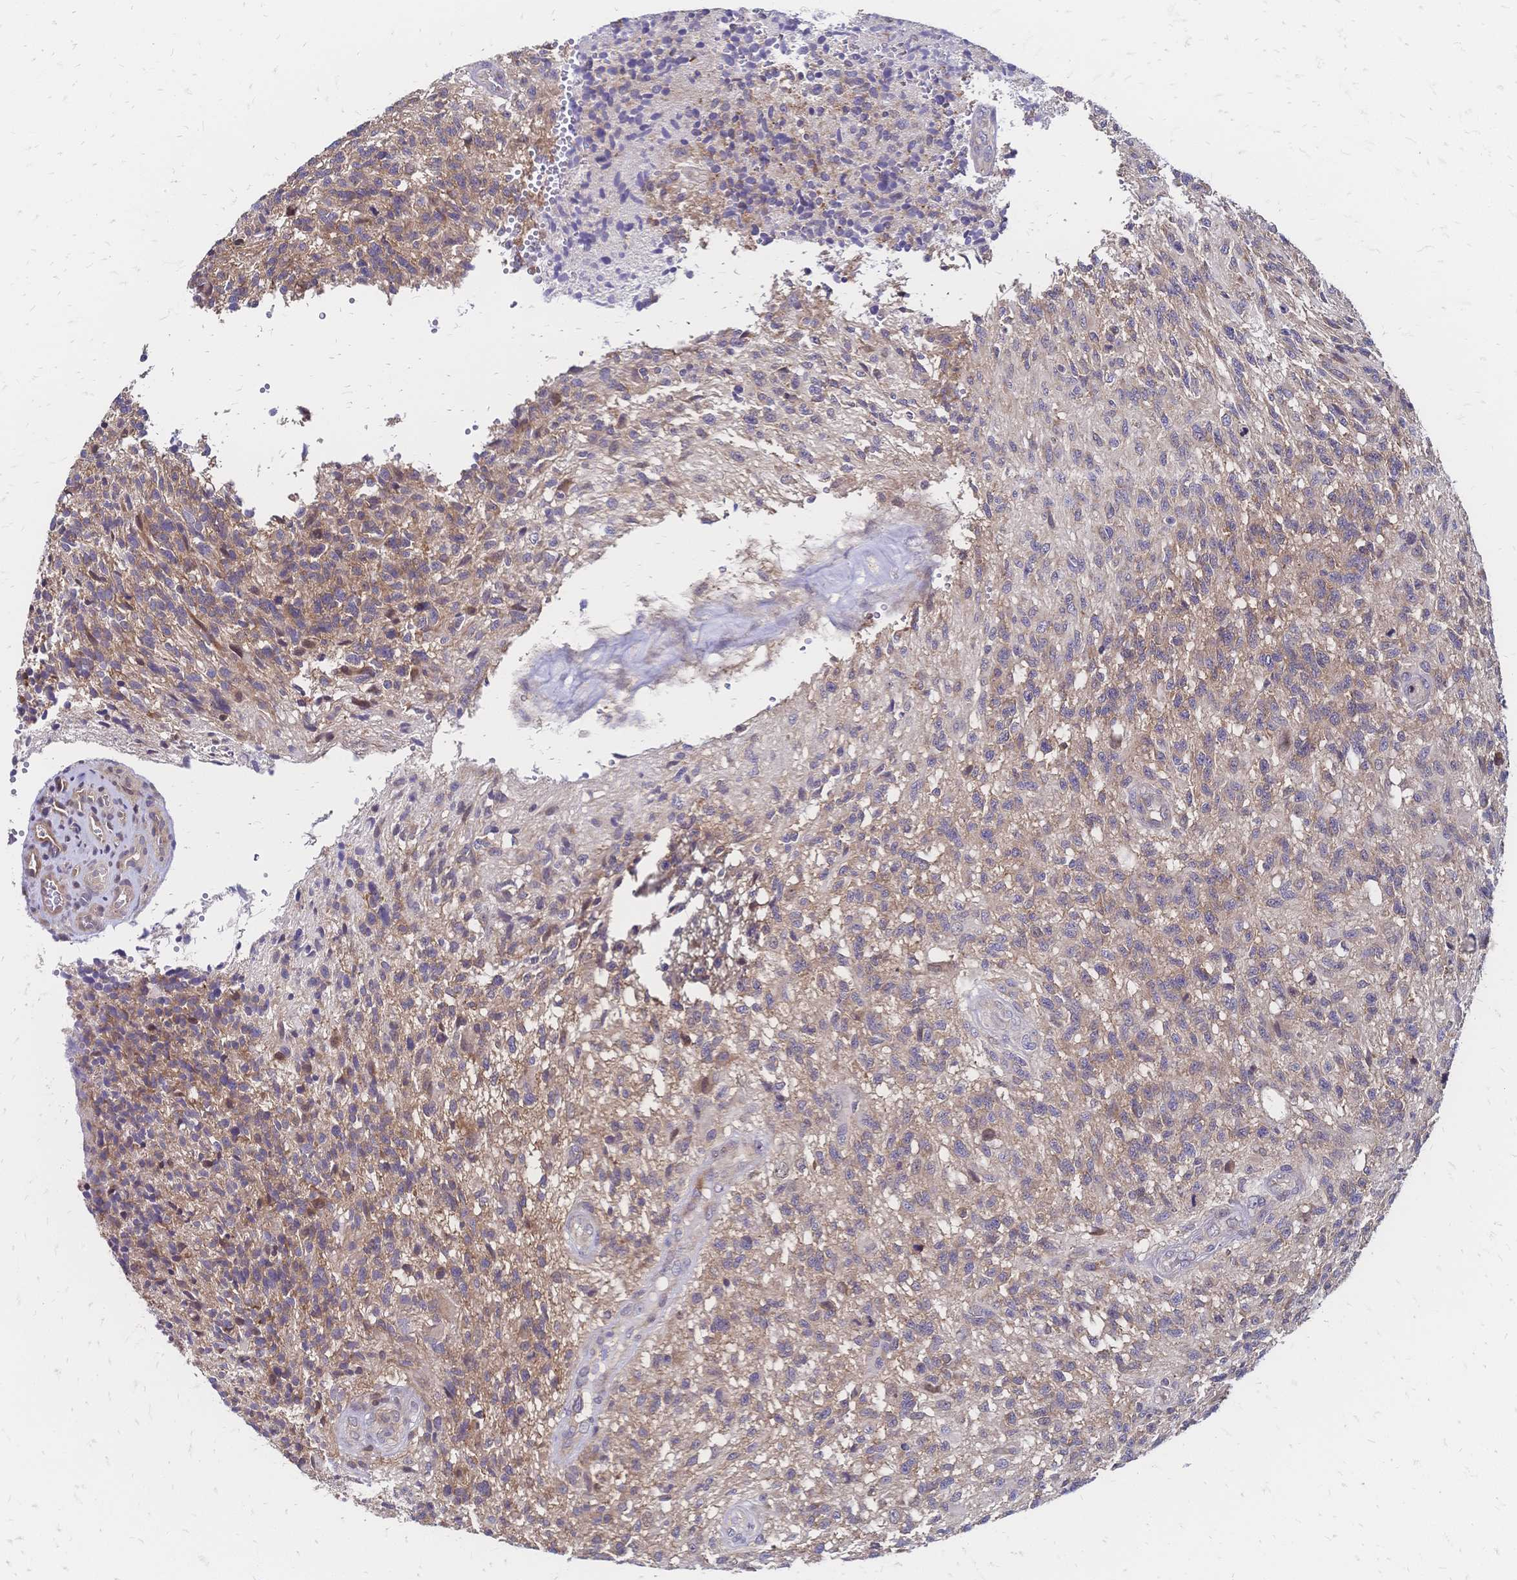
{"staining": {"intensity": "weak", "quantity": "<25%", "location": "cytoplasmic/membranous"}, "tissue": "glioma", "cell_type": "Tumor cells", "image_type": "cancer", "snomed": [{"axis": "morphology", "description": "Glioma, malignant, High grade"}, {"axis": "topography", "description": "Brain"}], "caption": "There is no significant staining in tumor cells of glioma.", "gene": "CBX7", "patient": {"sex": "male", "age": 56}}